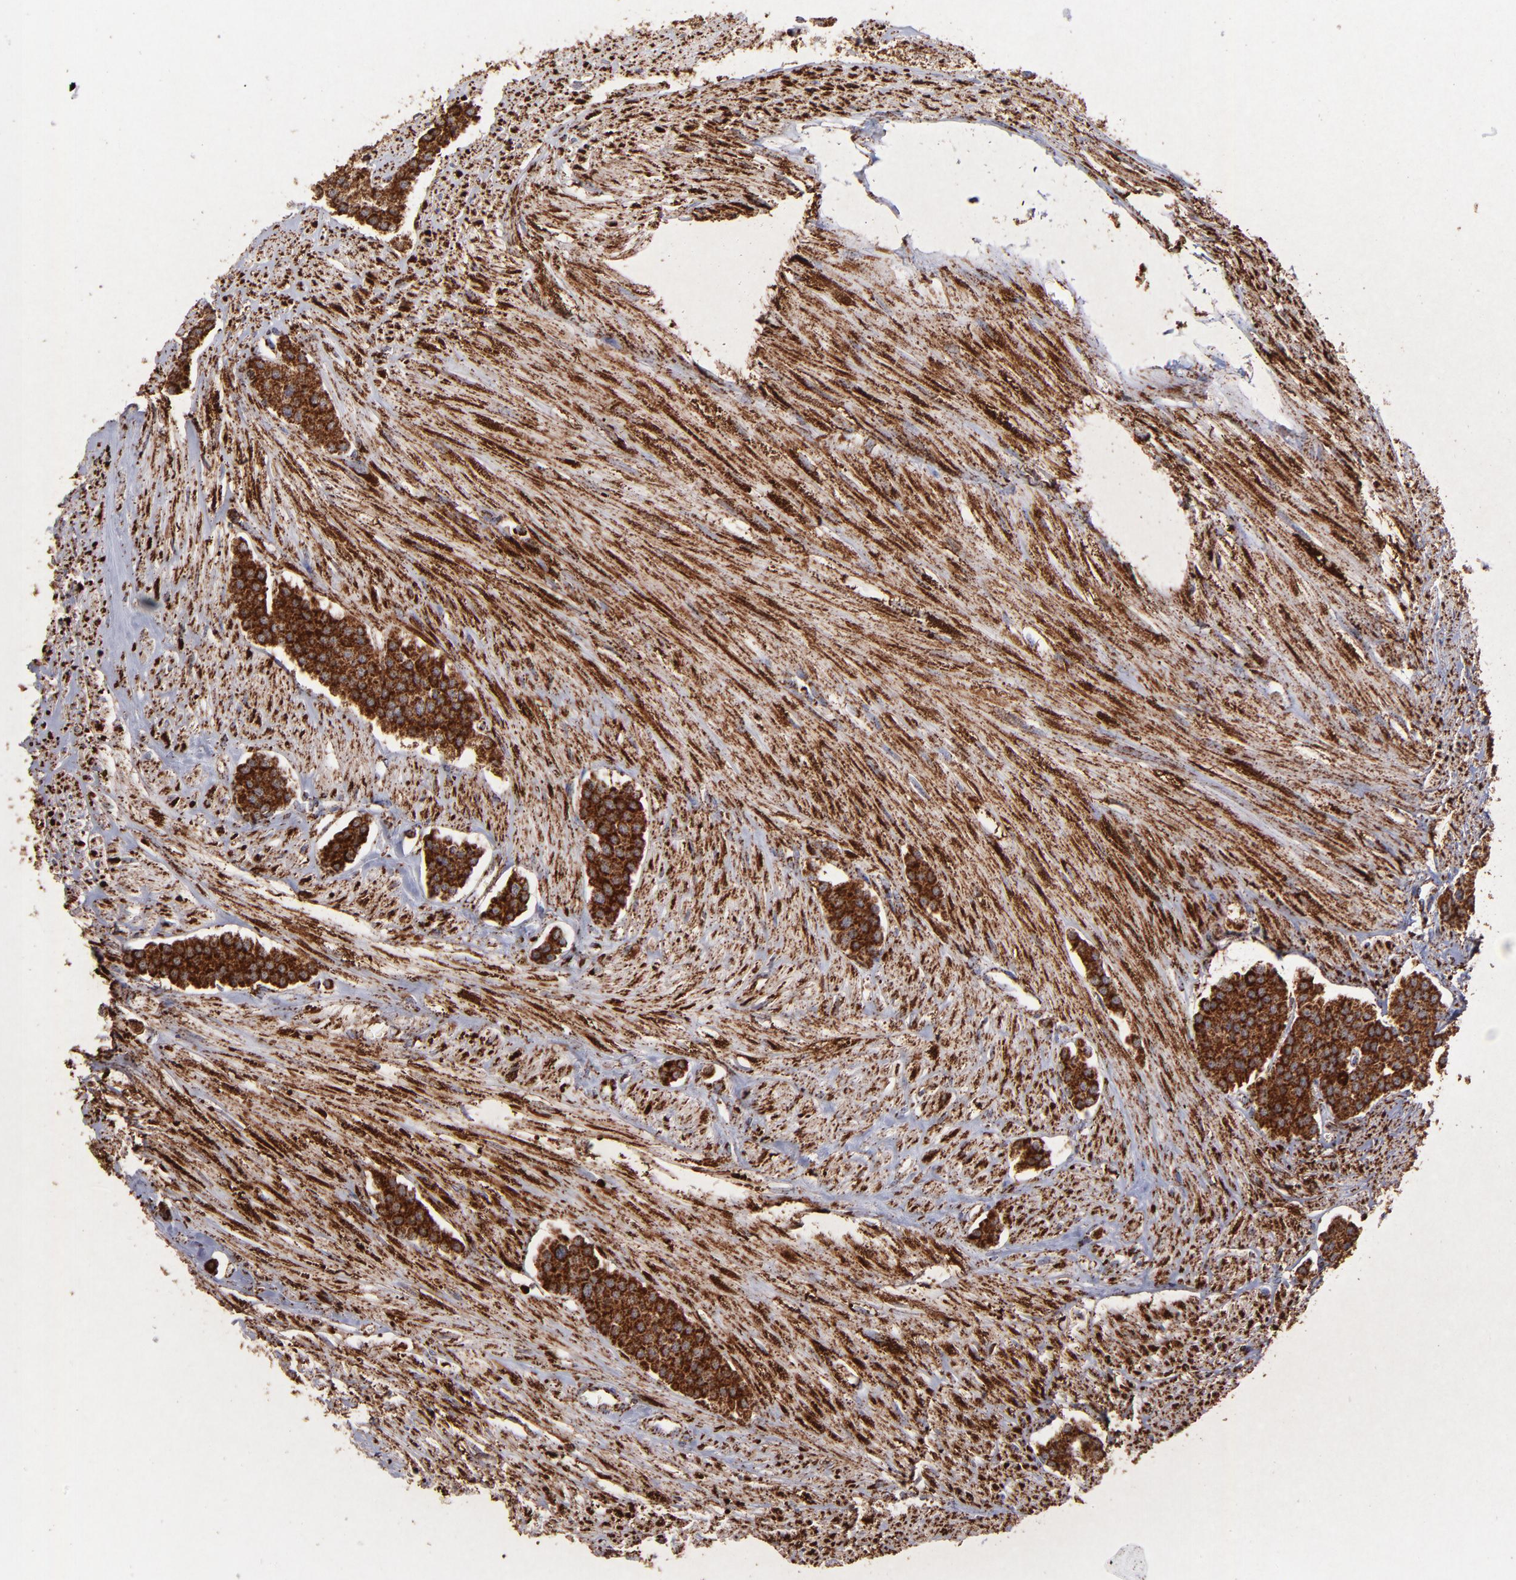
{"staining": {"intensity": "strong", "quantity": ">75%", "location": "cytoplasmic/membranous"}, "tissue": "carcinoid", "cell_type": "Tumor cells", "image_type": "cancer", "snomed": [{"axis": "morphology", "description": "Carcinoid, malignant, NOS"}, {"axis": "topography", "description": "Small intestine"}], "caption": "Protein staining exhibits strong cytoplasmic/membranous positivity in about >75% of tumor cells in malignant carcinoid.", "gene": "DLST", "patient": {"sex": "male", "age": 60}}